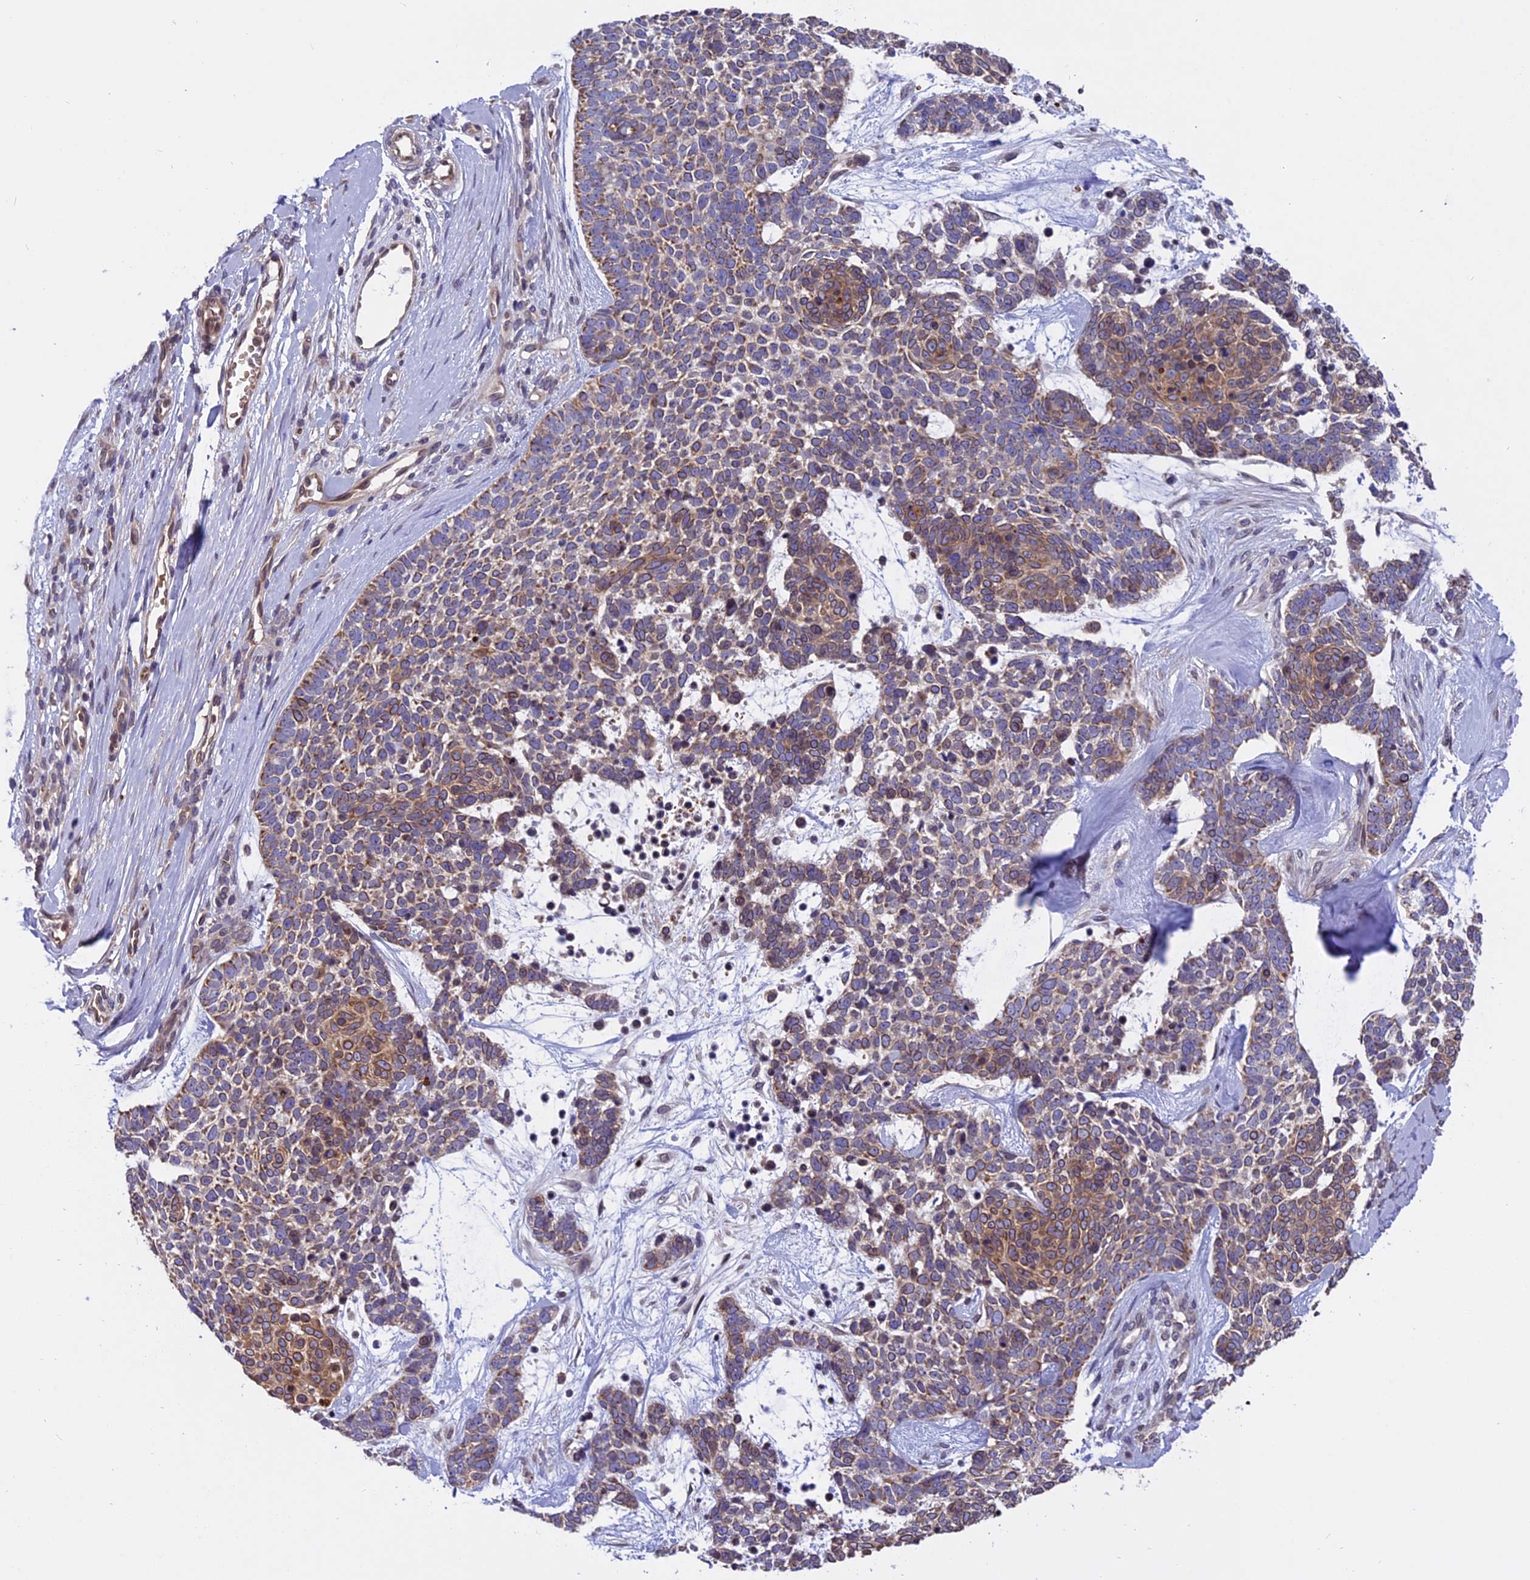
{"staining": {"intensity": "moderate", "quantity": ">75%", "location": "cytoplasmic/membranous"}, "tissue": "skin cancer", "cell_type": "Tumor cells", "image_type": "cancer", "snomed": [{"axis": "morphology", "description": "Basal cell carcinoma"}, {"axis": "topography", "description": "Skin"}], "caption": "Skin cancer (basal cell carcinoma) stained for a protein (brown) shows moderate cytoplasmic/membranous positive expression in about >75% of tumor cells.", "gene": "CHMP2A", "patient": {"sex": "female", "age": 81}}